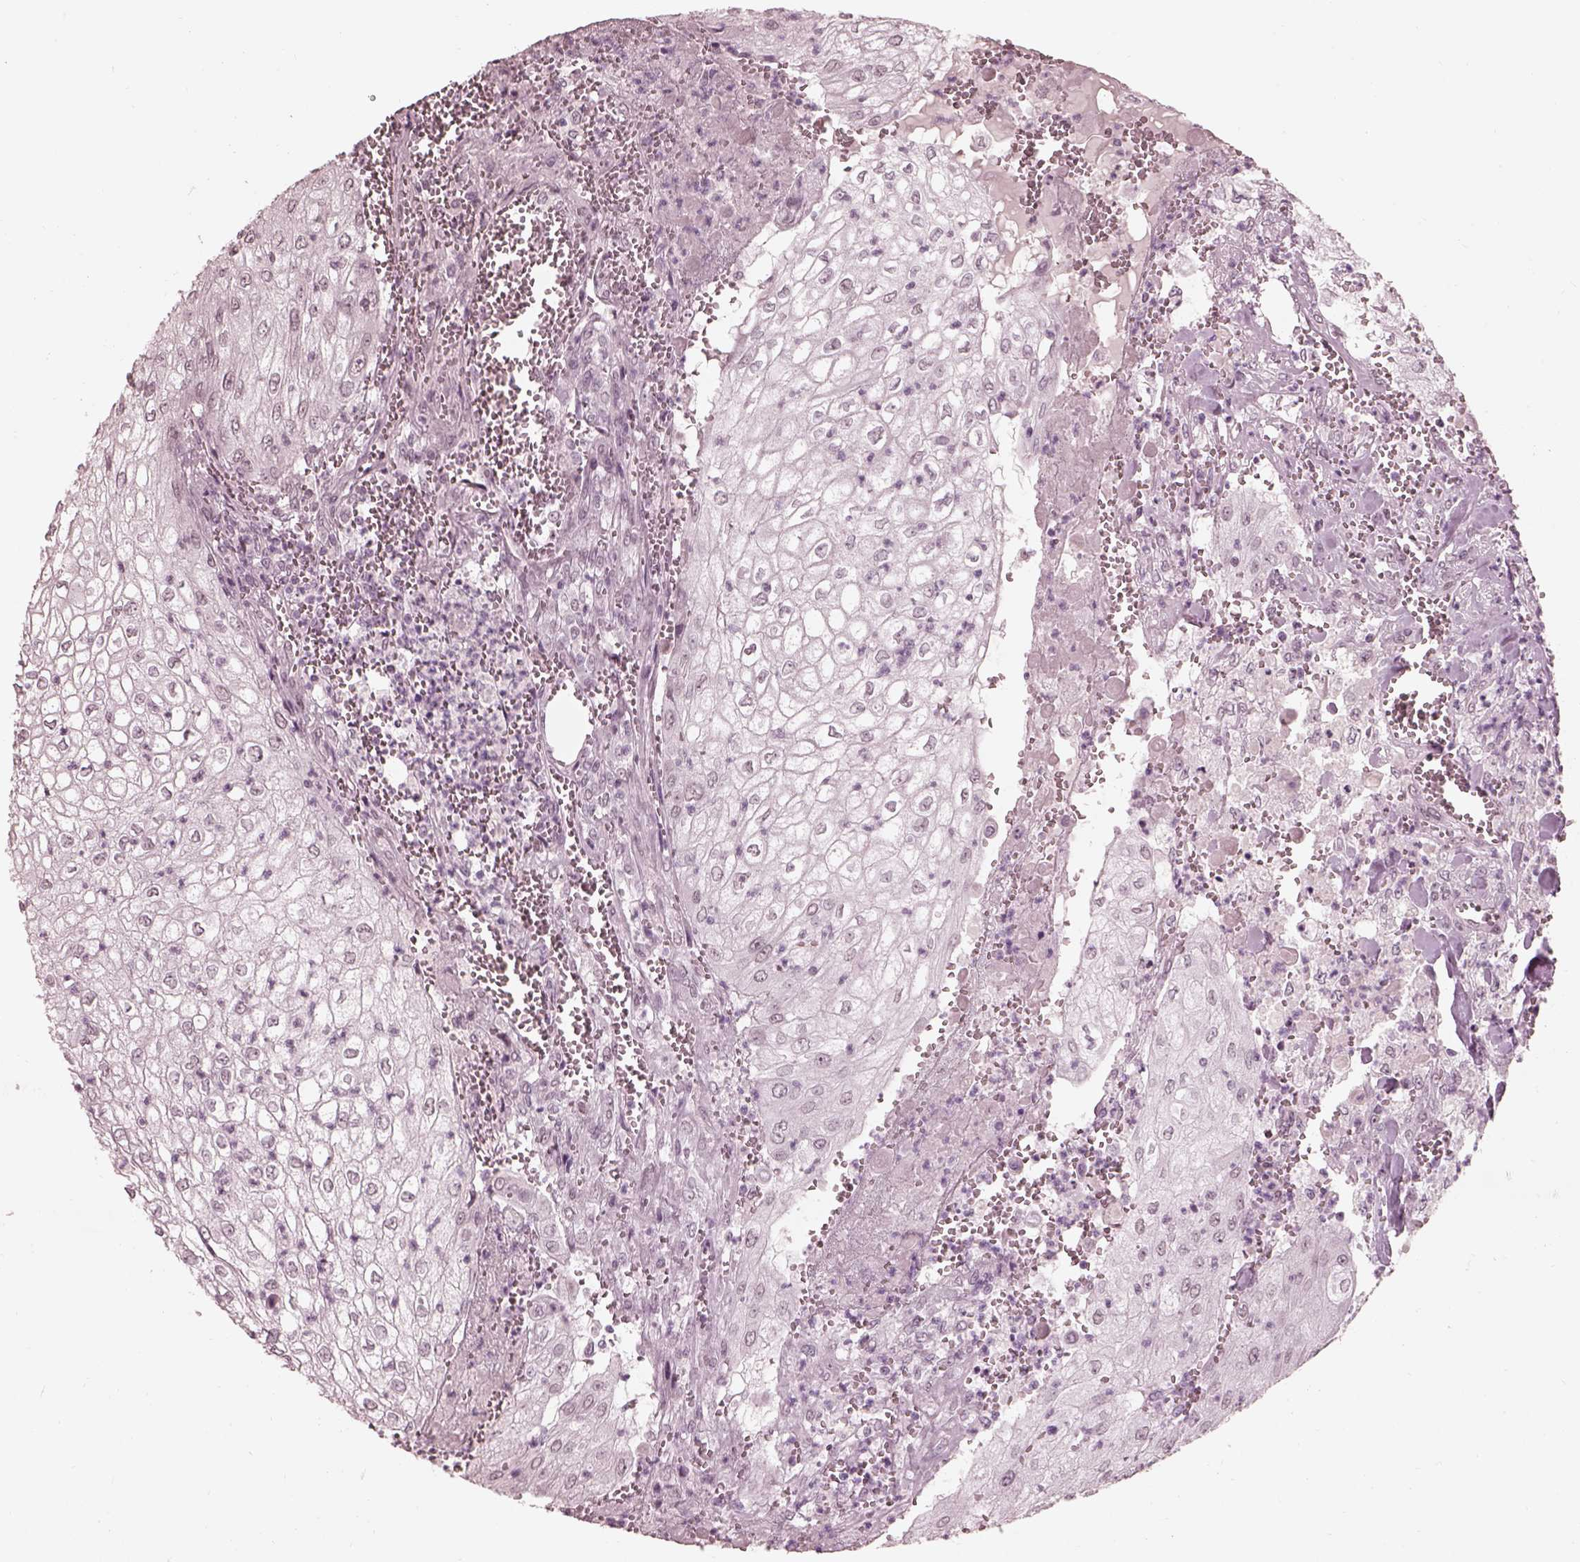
{"staining": {"intensity": "negative", "quantity": "none", "location": "none"}, "tissue": "urothelial cancer", "cell_type": "Tumor cells", "image_type": "cancer", "snomed": [{"axis": "morphology", "description": "Urothelial carcinoma, High grade"}, {"axis": "topography", "description": "Urinary bladder"}], "caption": "Tumor cells are negative for protein expression in human urothelial cancer.", "gene": "GARIN4", "patient": {"sex": "male", "age": 62}}